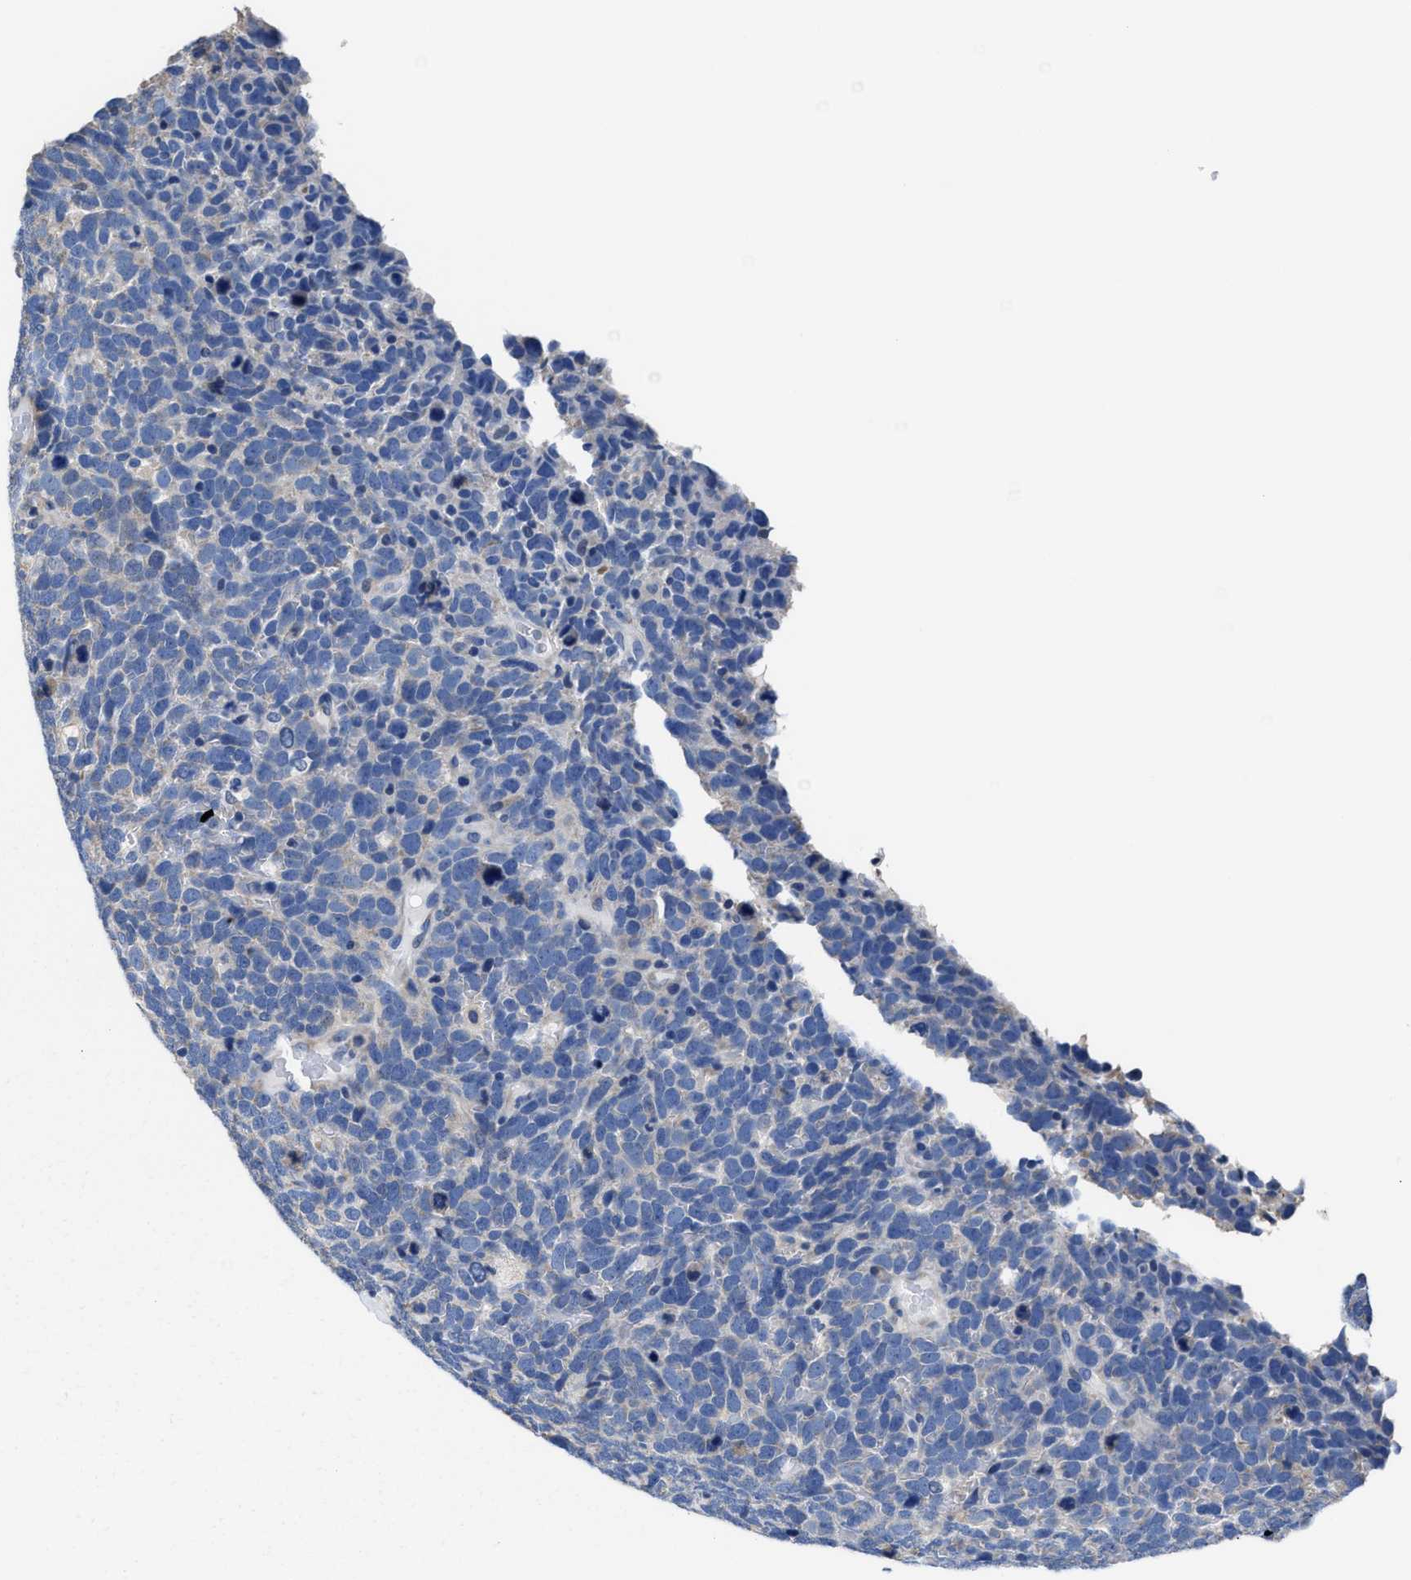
{"staining": {"intensity": "negative", "quantity": "none", "location": "none"}, "tissue": "urothelial cancer", "cell_type": "Tumor cells", "image_type": "cancer", "snomed": [{"axis": "morphology", "description": "Urothelial carcinoma, High grade"}, {"axis": "topography", "description": "Urinary bladder"}], "caption": "Tumor cells are negative for protein expression in human urothelial cancer. (DAB (3,3'-diaminobenzidine) immunohistochemistry (IHC) with hematoxylin counter stain).", "gene": "HOOK1", "patient": {"sex": "female", "age": 82}}